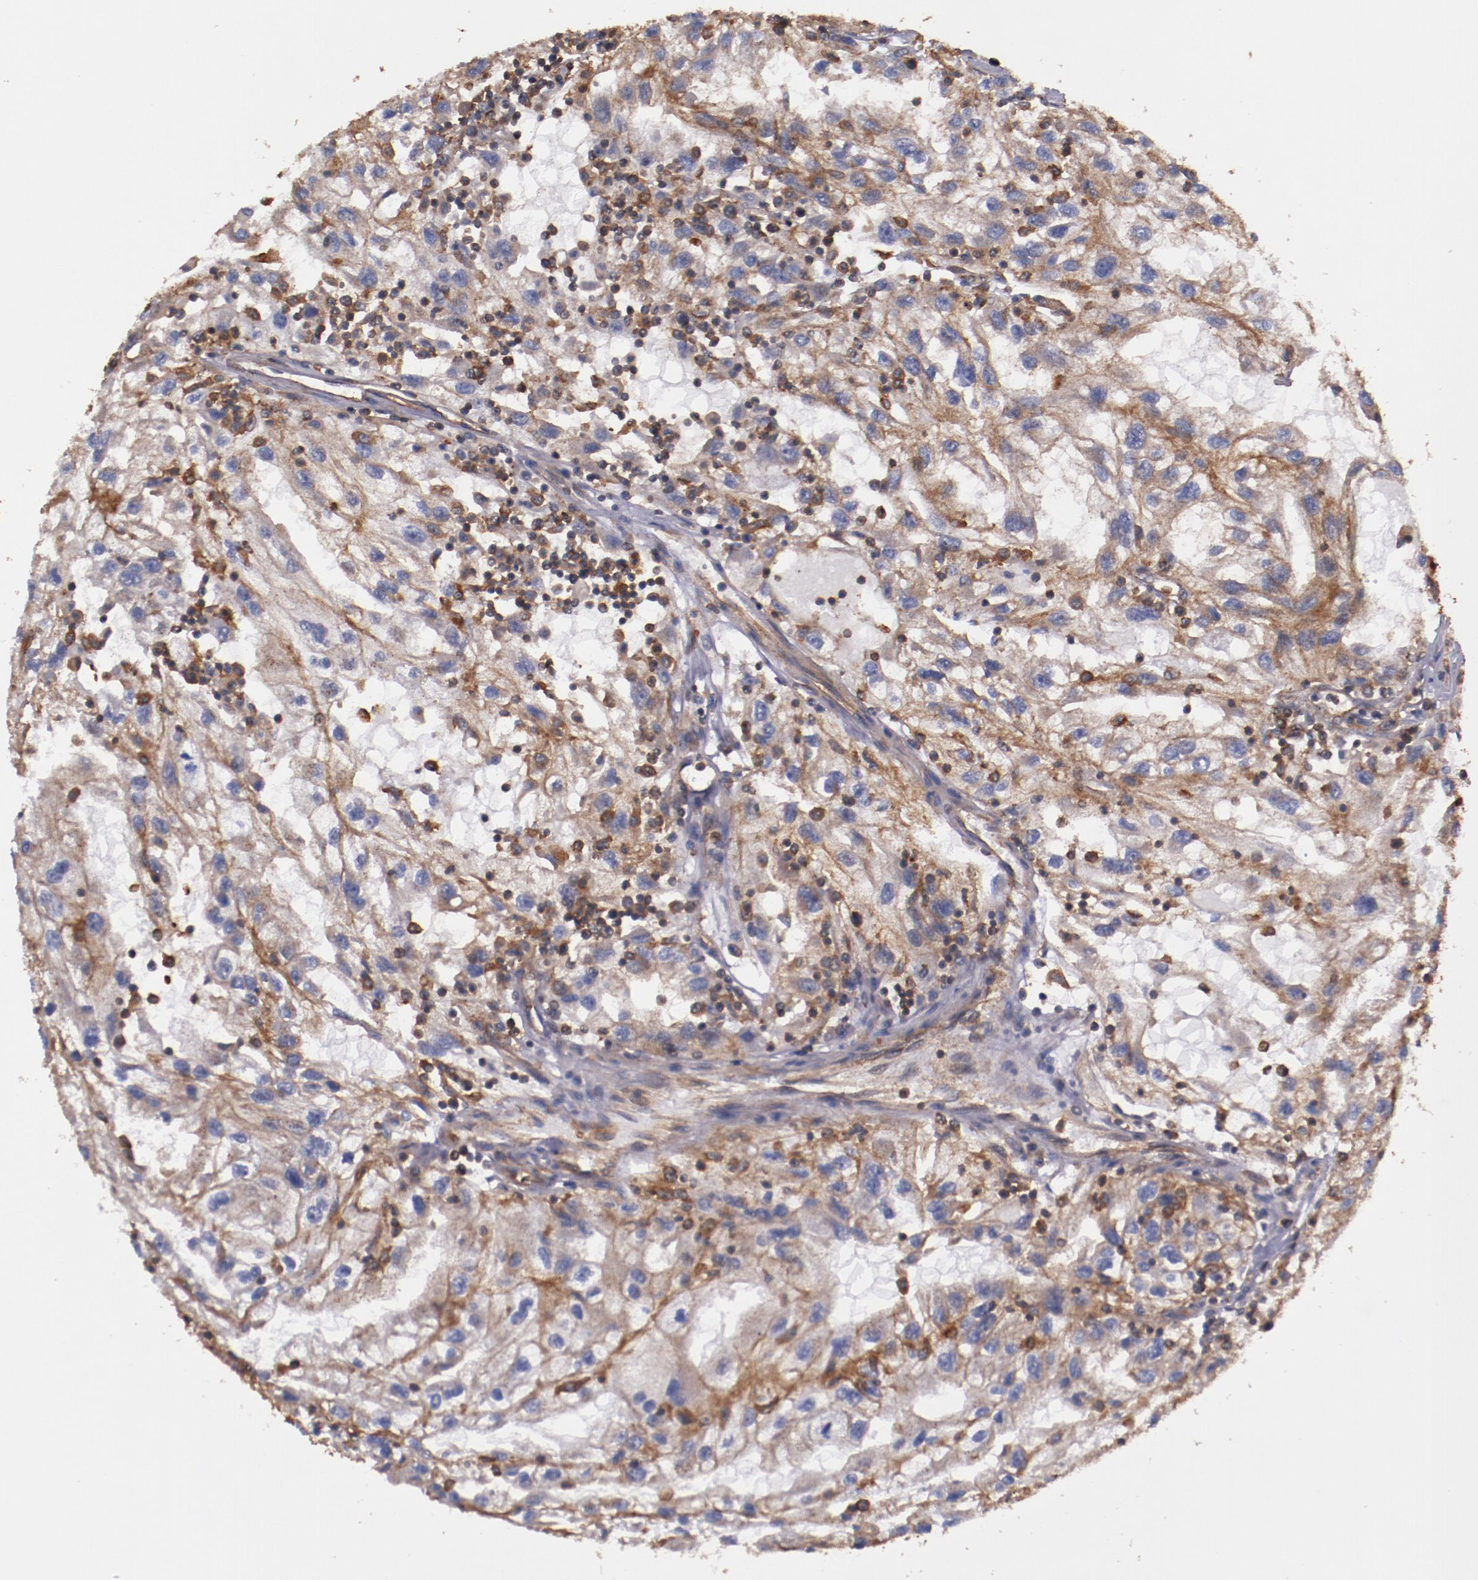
{"staining": {"intensity": "moderate", "quantity": "25%-75%", "location": "cytoplasmic/membranous"}, "tissue": "renal cancer", "cell_type": "Tumor cells", "image_type": "cancer", "snomed": [{"axis": "morphology", "description": "Normal tissue, NOS"}, {"axis": "morphology", "description": "Adenocarcinoma, NOS"}, {"axis": "topography", "description": "Kidney"}], "caption": "Brown immunohistochemical staining in renal cancer exhibits moderate cytoplasmic/membranous positivity in about 25%-75% of tumor cells.", "gene": "TMOD3", "patient": {"sex": "male", "age": 71}}